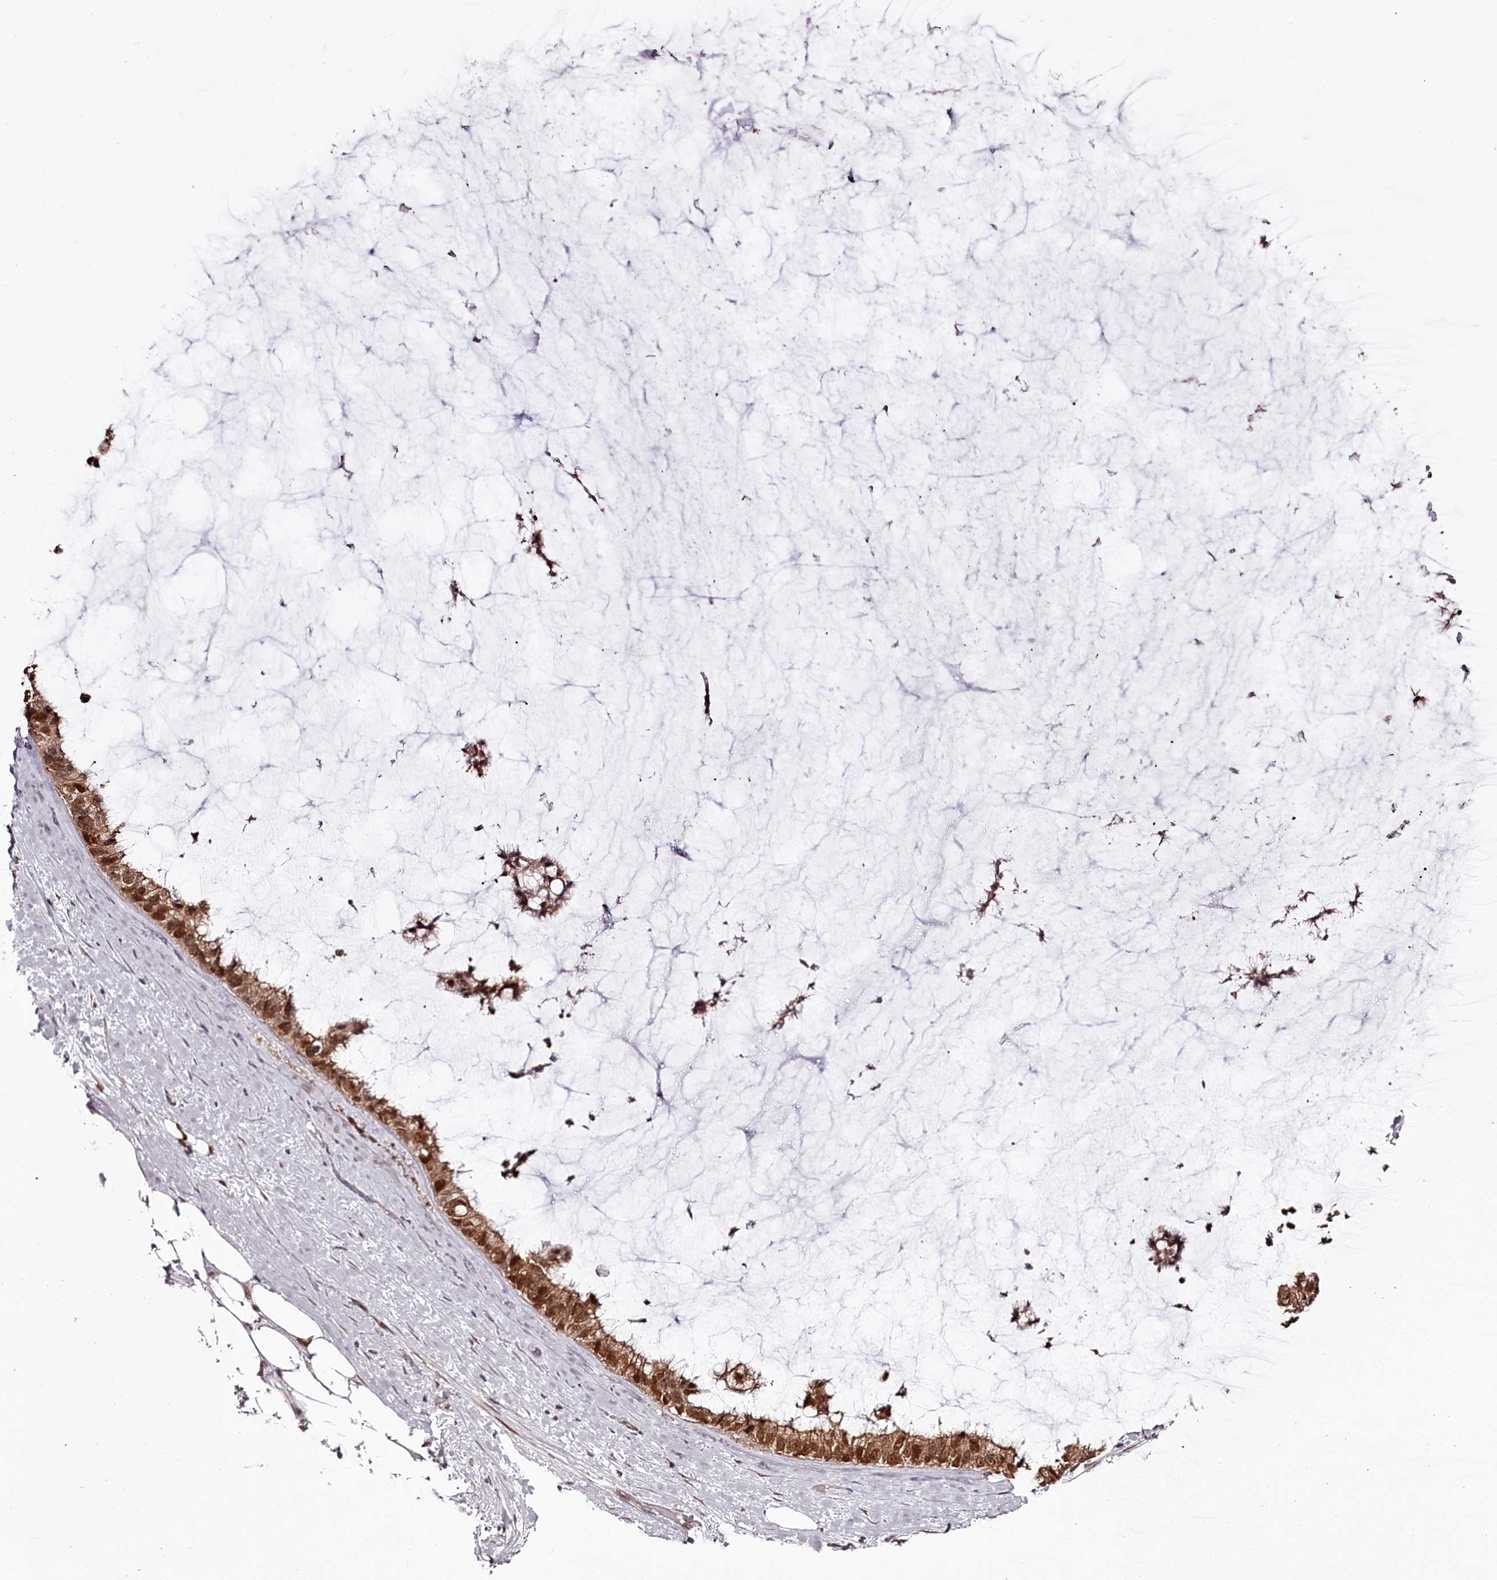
{"staining": {"intensity": "moderate", "quantity": ">75%", "location": "cytoplasmic/membranous,nuclear"}, "tissue": "ovarian cancer", "cell_type": "Tumor cells", "image_type": "cancer", "snomed": [{"axis": "morphology", "description": "Cystadenocarcinoma, mucinous, NOS"}, {"axis": "topography", "description": "Ovary"}], "caption": "Immunohistochemistry image of neoplastic tissue: human mucinous cystadenocarcinoma (ovarian) stained using IHC displays medium levels of moderate protein expression localized specifically in the cytoplasmic/membranous and nuclear of tumor cells, appearing as a cytoplasmic/membranous and nuclear brown color.", "gene": "THYN1", "patient": {"sex": "female", "age": 39}}